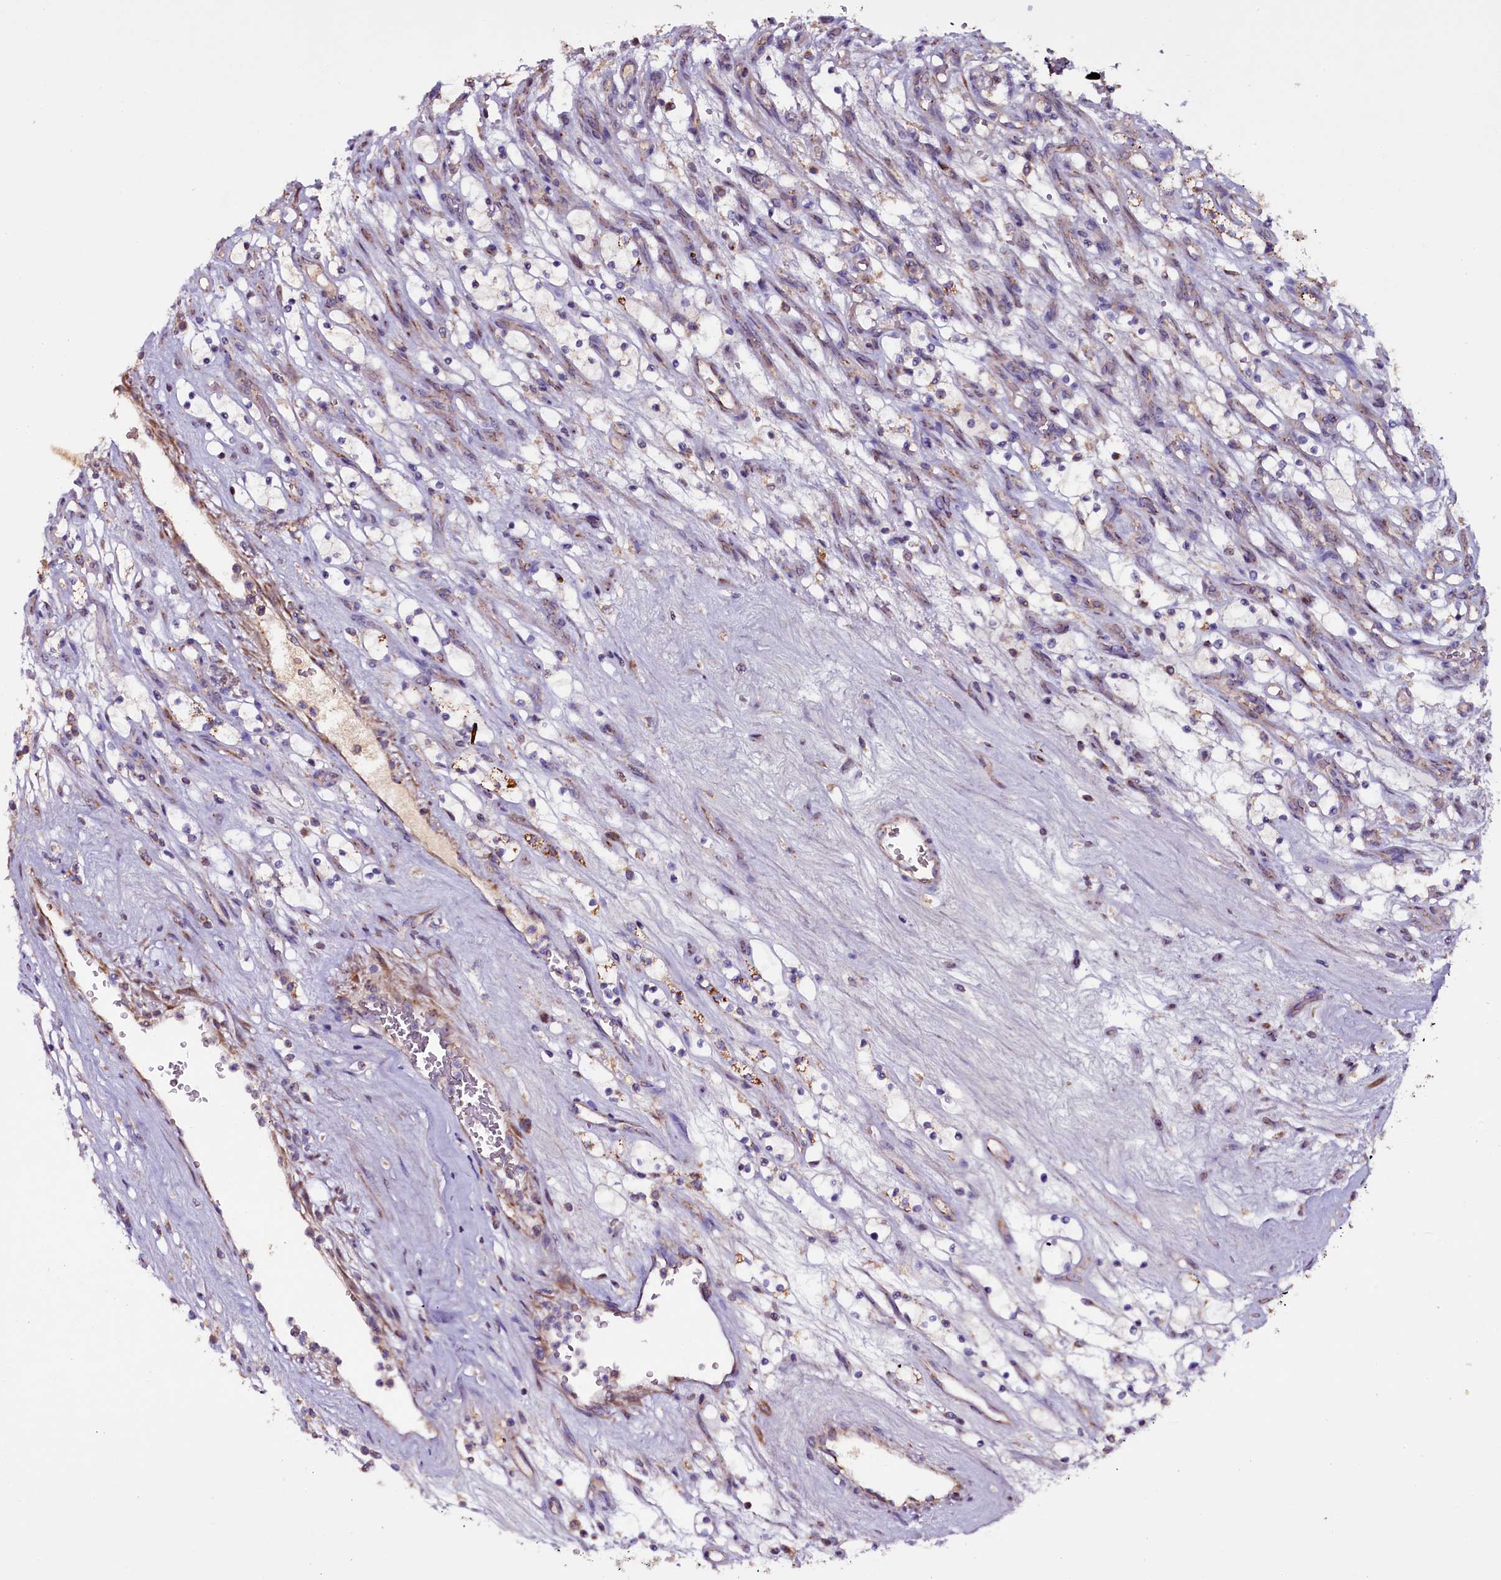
{"staining": {"intensity": "negative", "quantity": "none", "location": "none"}, "tissue": "renal cancer", "cell_type": "Tumor cells", "image_type": "cancer", "snomed": [{"axis": "morphology", "description": "Adenocarcinoma, NOS"}, {"axis": "topography", "description": "Kidney"}], "caption": "Photomicrograph shows no protein positivity in tumor cells of adenocarcinoma (renal) tissue.", "gene": "NAA80", "patient": {"sex": "female", "age": 69}}